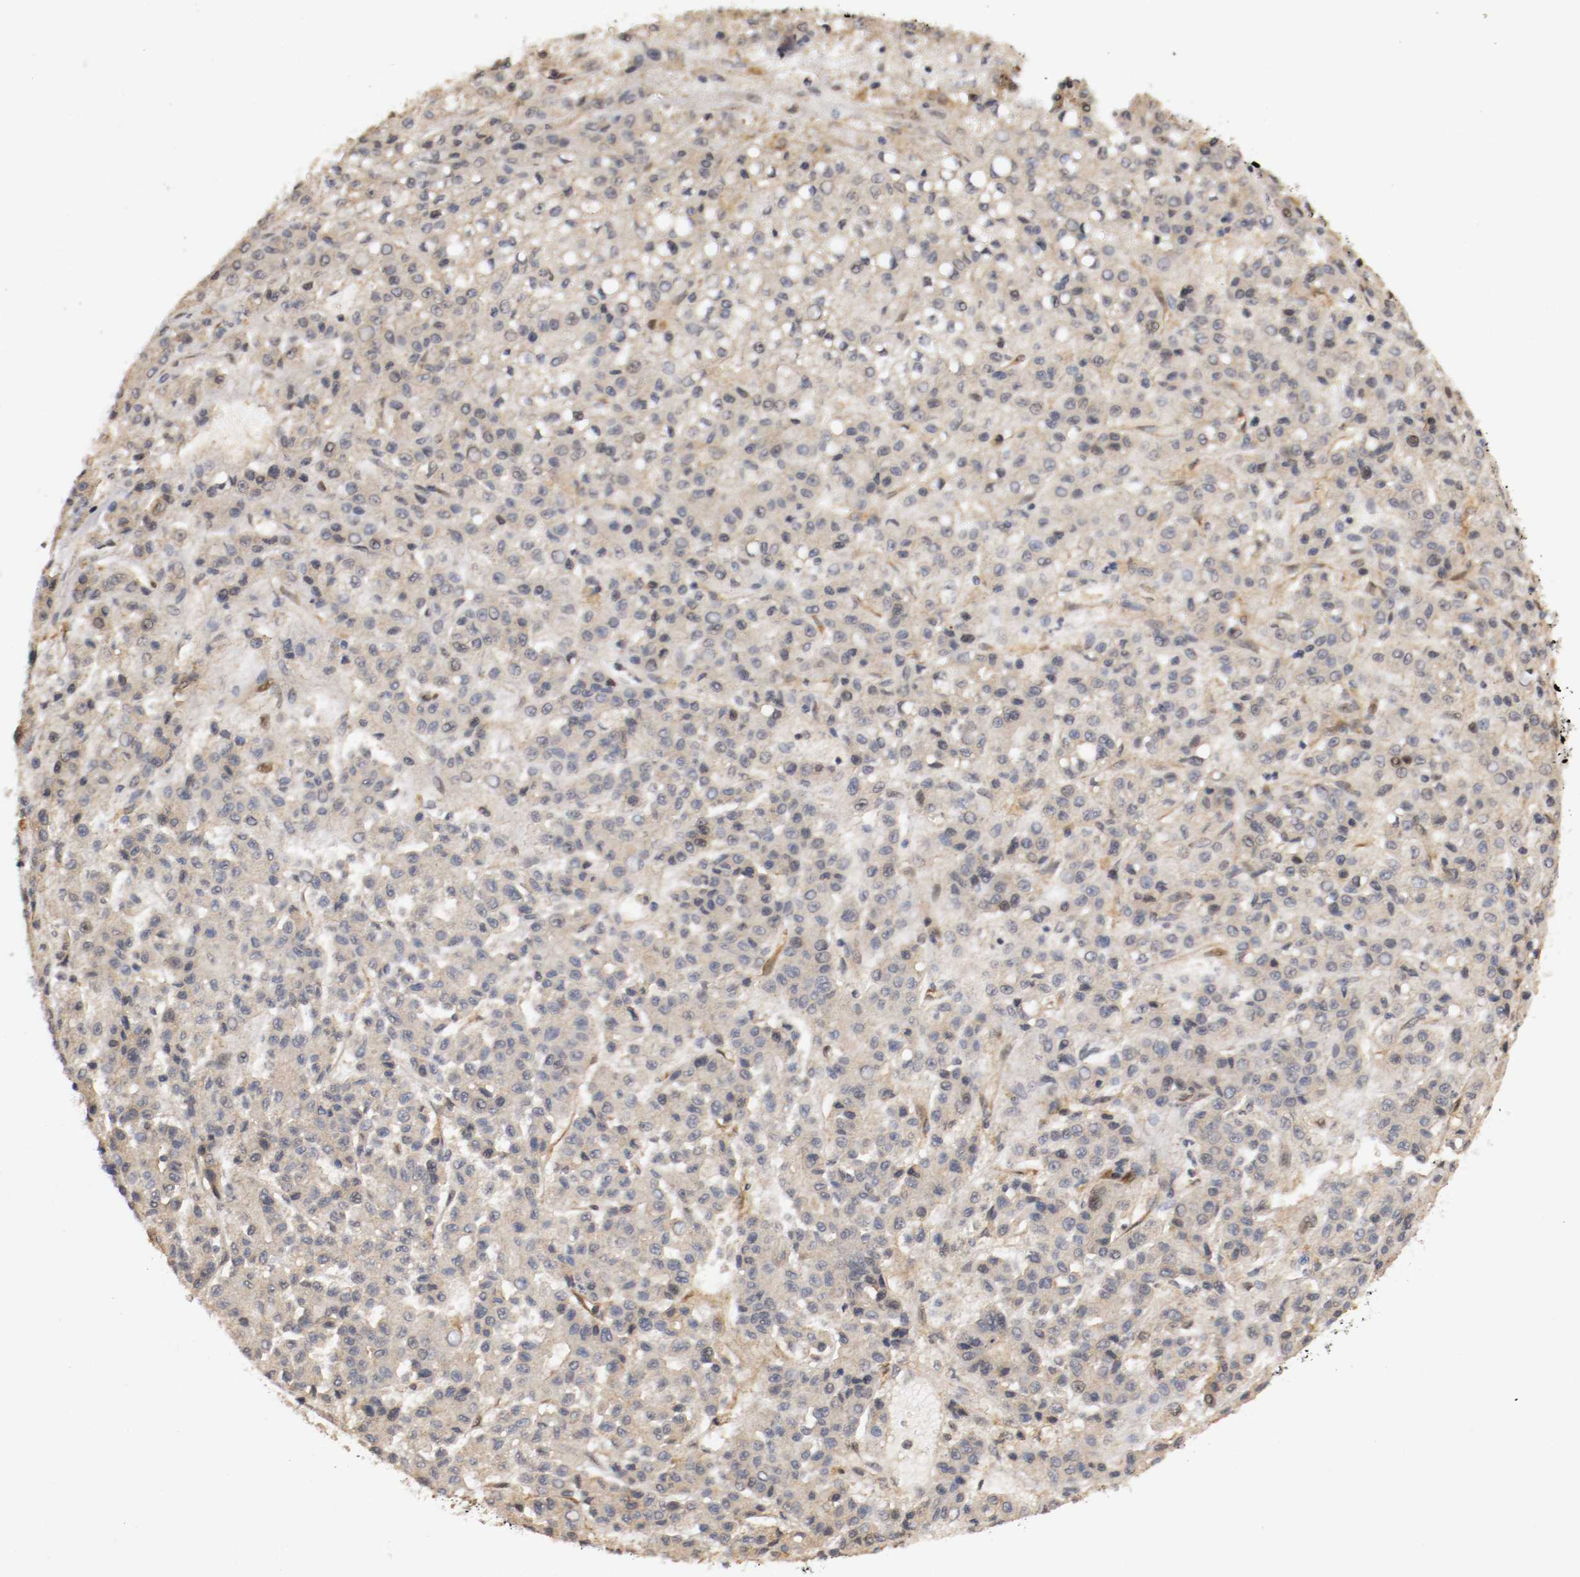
{"staining": {"intensity": "weak", "quantity": ">75%", "location": "cytoplasmic/membranous"}, "tissue": "liver cancer", "cell_type": "Tumor cells", "image_type": "cancer", "snomed": [{"axis": "morphology", "description": "Carcinoma, Hepatocellular, NOS"}, {"axis": "topography", "description": "Liver"}], "caption": "Immunohistochemical staining of human liver hepatocellular carcinoma exhibits weak cytoplasmic/membranous protein staining in about >75% of tumor cells.", "gene": "DNMT3B", "patient": {"sex": "male", "age": 70}}